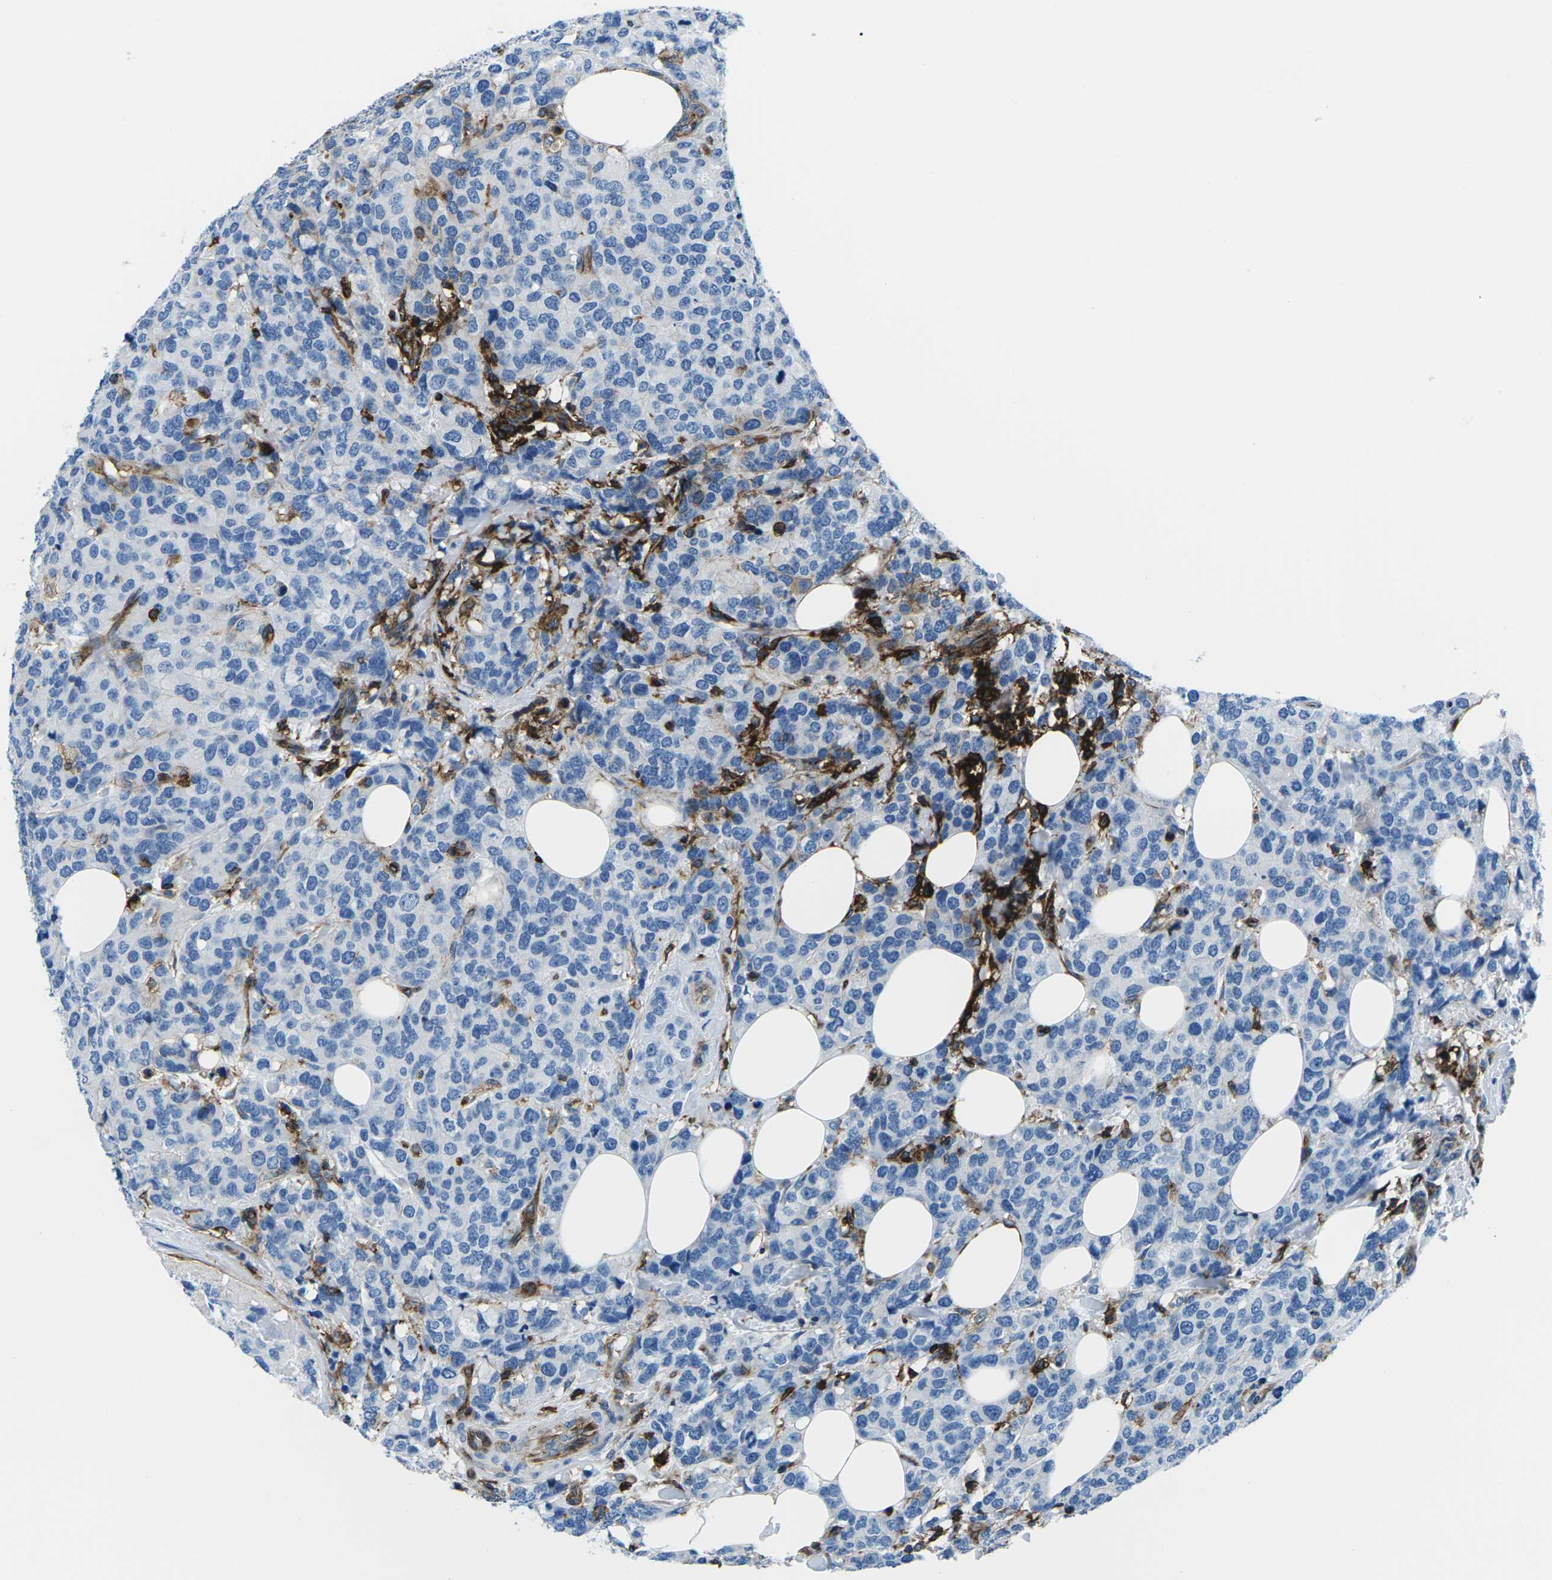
{"staining": {"intensity": "negative", "quantity": "none", "location": "none"}, "tissue": "breast cancer", "cell_type": "Tumor cells", "image_type": "cancer", "snomed": [{"axis": "morphology", "description": "Lobular carcinoma"}, {"axis": "topography", "description": "Breast"}], "caption": "IHC image of lobular carcinoma (breast) stained for a protein (brown), which demonstrates no positivity in tumor cells.", "gene": "SOCS4", "patient": {"sex": "female", "age": 59}}